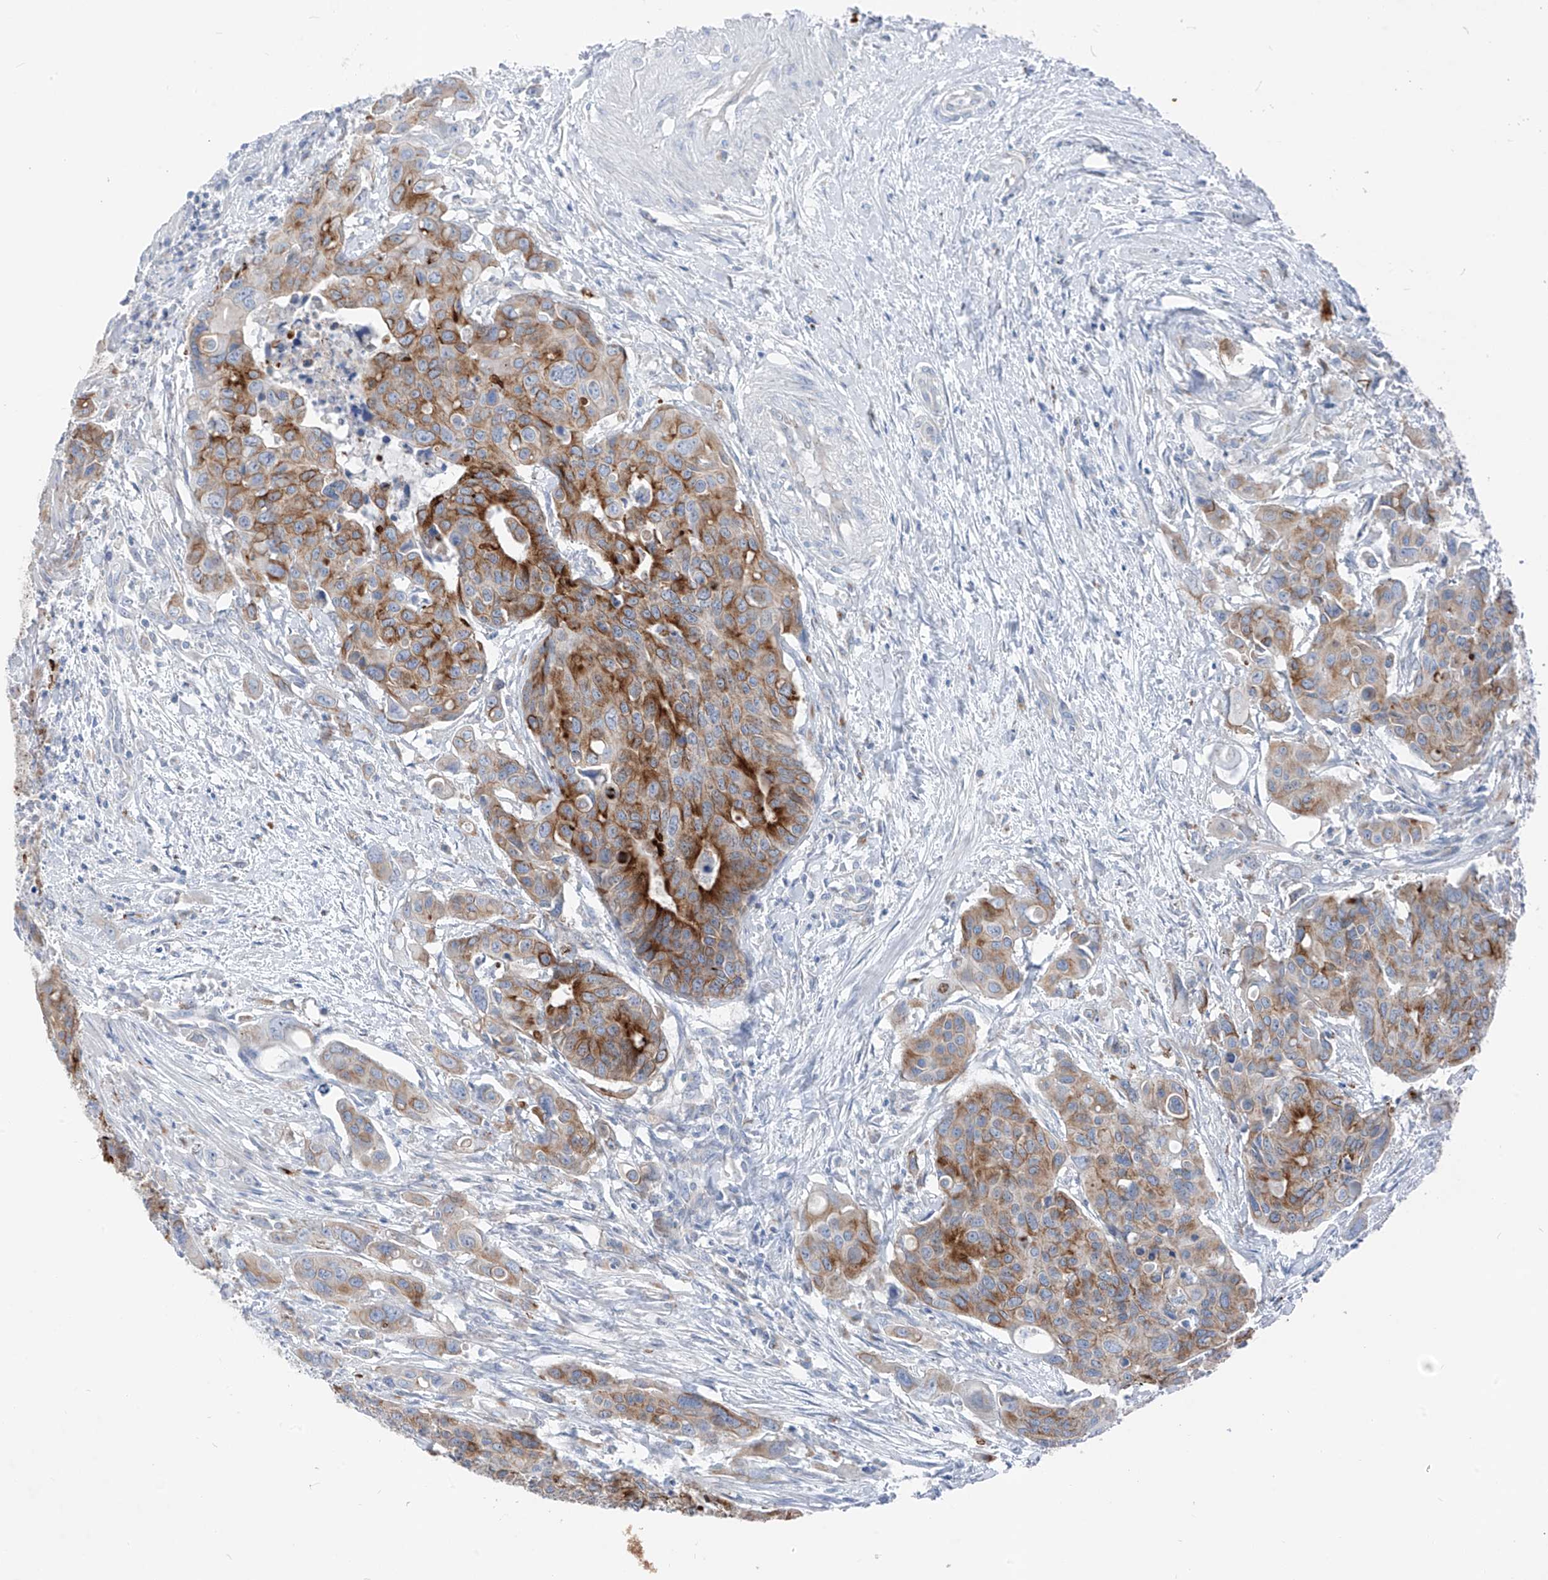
{"staining": {"intensity": "strong", "quantity": "25%-75%", "location": "cytoplasmic/membranous"}, "tissue": "colorectal cancer", "cell_type": "Tumor cells", "image_type": "cancer", "snomed": [{"axis": "morphology", "description": "Adenocarcinoma, NOS"}, {"axis": "topography", "description": "Colon"}], "caption": "Protein analysis of colorectal adenocarcinoma tissue shows strong cytoplasmic/membranous positivity in about 25%-75% of tumor cells.", "gene": "GPR137C", "patient": {"sex": "male", "age": 77}}